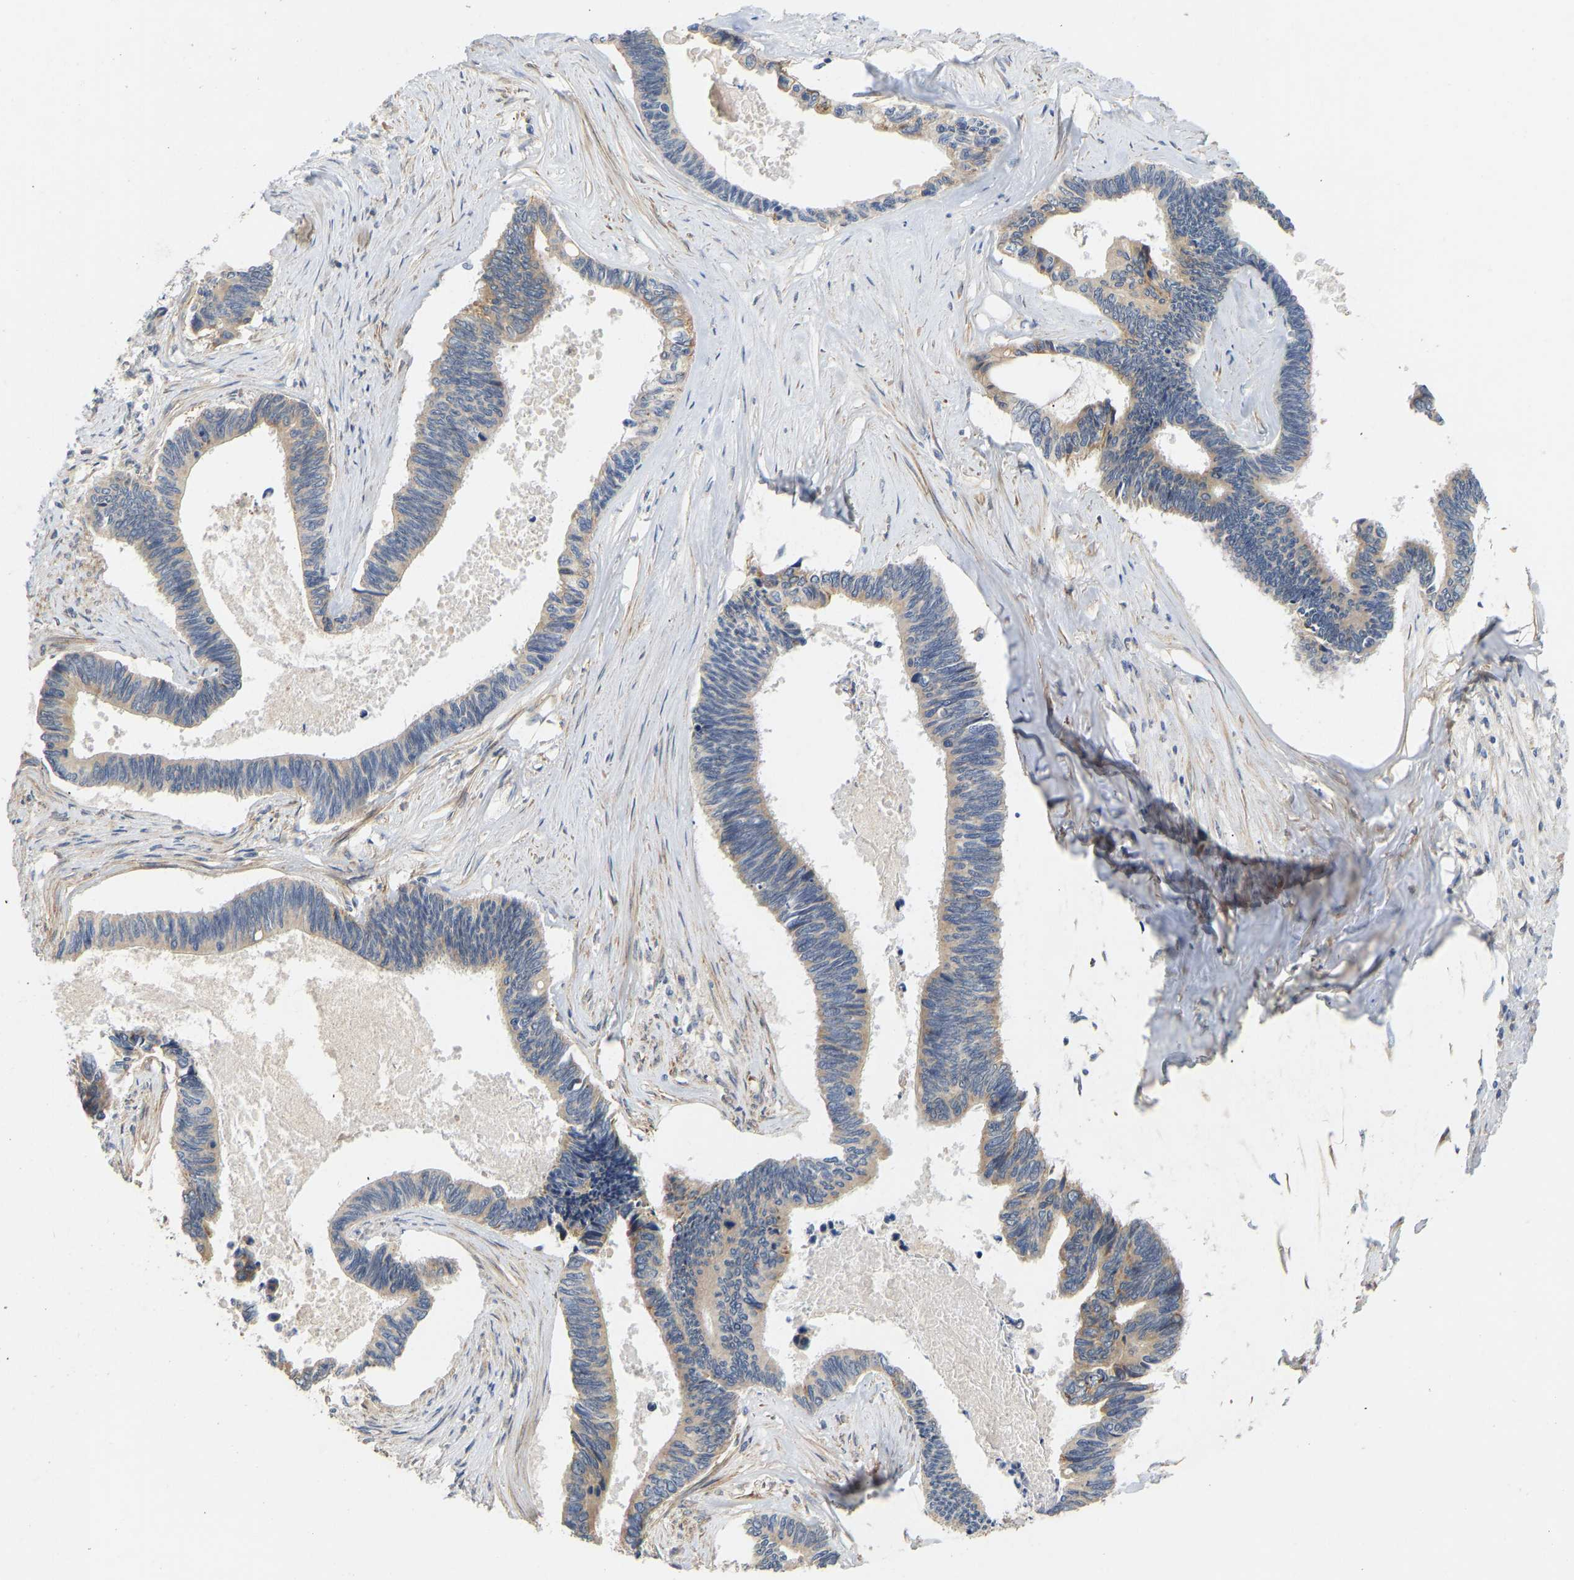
{"staining": {"intensity": "weak", "quantity": ">75%", "location": "cytoplasmic/membranous"}, "tissue": "pancreatic cancer", "cell_type": "Tumor cells", "image_type": "cancer", "snomed": [{"axis": "morphology", "description": "Adenocarcinoma, NOS"}, {"axis": "topography", "description": "Pancreas"}], "caption": "Tumor cells display weak cytoplasmic/membranous expression in approximately >75% of cells in adenocarcinoma (pancreatic).", "gene": "HACD2", "patient": {"sex": "female", "age": 70}}